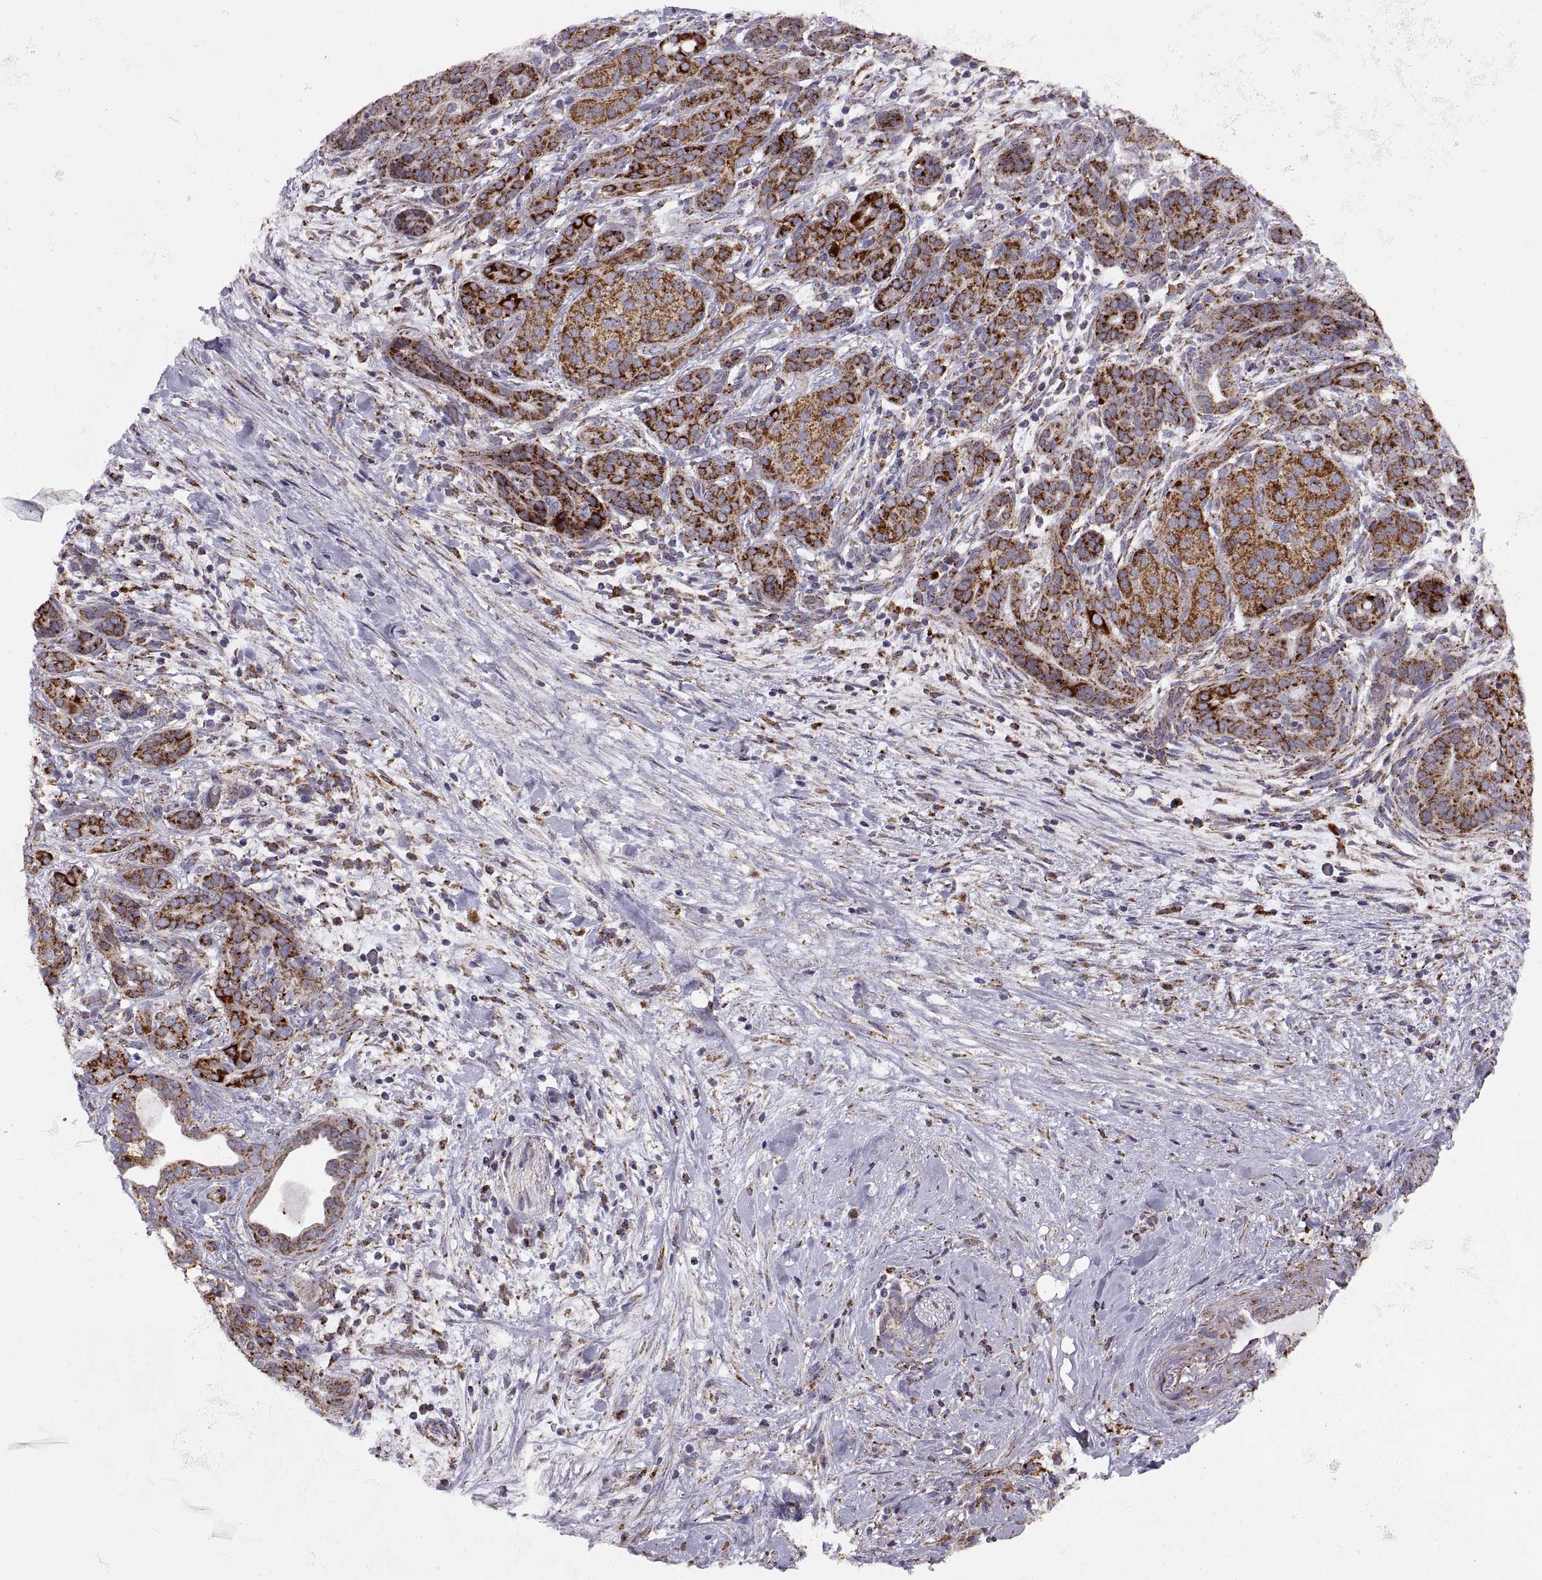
{"staining": {"intensity": "strong", "quantity": ">75%", "location": "cytoplasmic/membranous"}, "tissue": "pancreatic cancer", "cell_type": "Tumor cells", "image_type": "cancer", "snomed": [{"axis": "morphology", "description": "Adenocarcinoma, NOS"}, {"axis": "topography", "description": "Pancreas"}], "caption": "Human pancreatic cancer (adenocarcinoma) stained for a protein (brown) demonstrates strong cytoplasmic/membranous positive staining in about >75% of tumor cells.", "gene": "ARSD", "patient": {"sex": "male", "age": 44}}